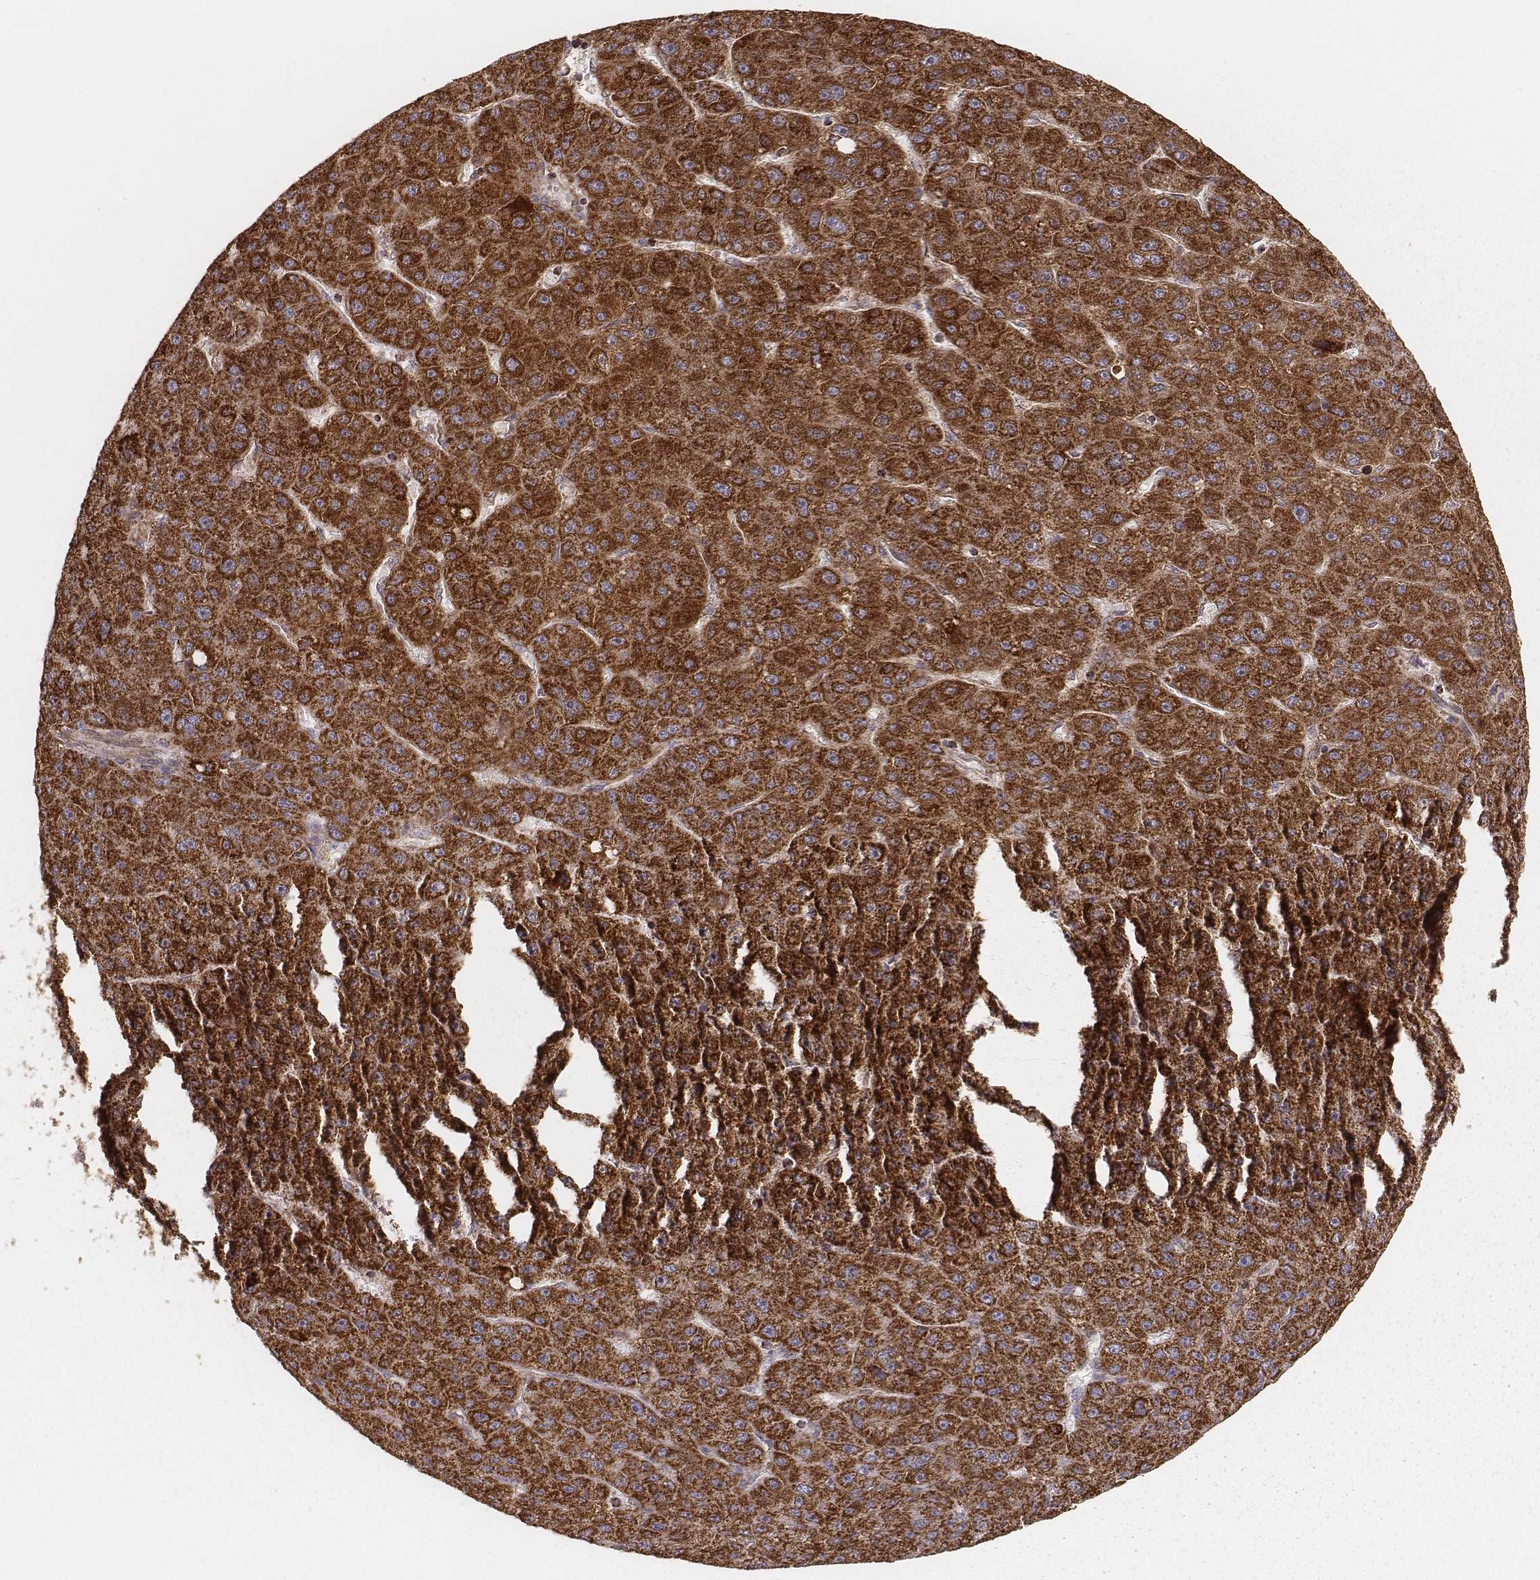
{"staining": {"intensity": "strong", "quantity": ">75%", "location": "cytoplasmic/membranous"}, "tissue": "liver cancer", "cell_type": "Tumor cells", "image_type": "cancer", "snomed": [{"axis": "morphology", "description": "Carcinoma, Hepatocellular, NOS"}, {"axis": "topography", "description": "Liver"}], "caption": "Liver cancer (hepatocellular carcinoma) stained with immunohistochemistry (IHC) reveals strong cytoplasmic/membranous expression in about >75% of tumor cells. (Stains: DAB (3,3'-diaminobenzidine) in brown, nuclei in blue, Microscopy: brightfield microscopy at high magnification).", "gene": "CS", "patient": {"sex": "male", "age": 67}}